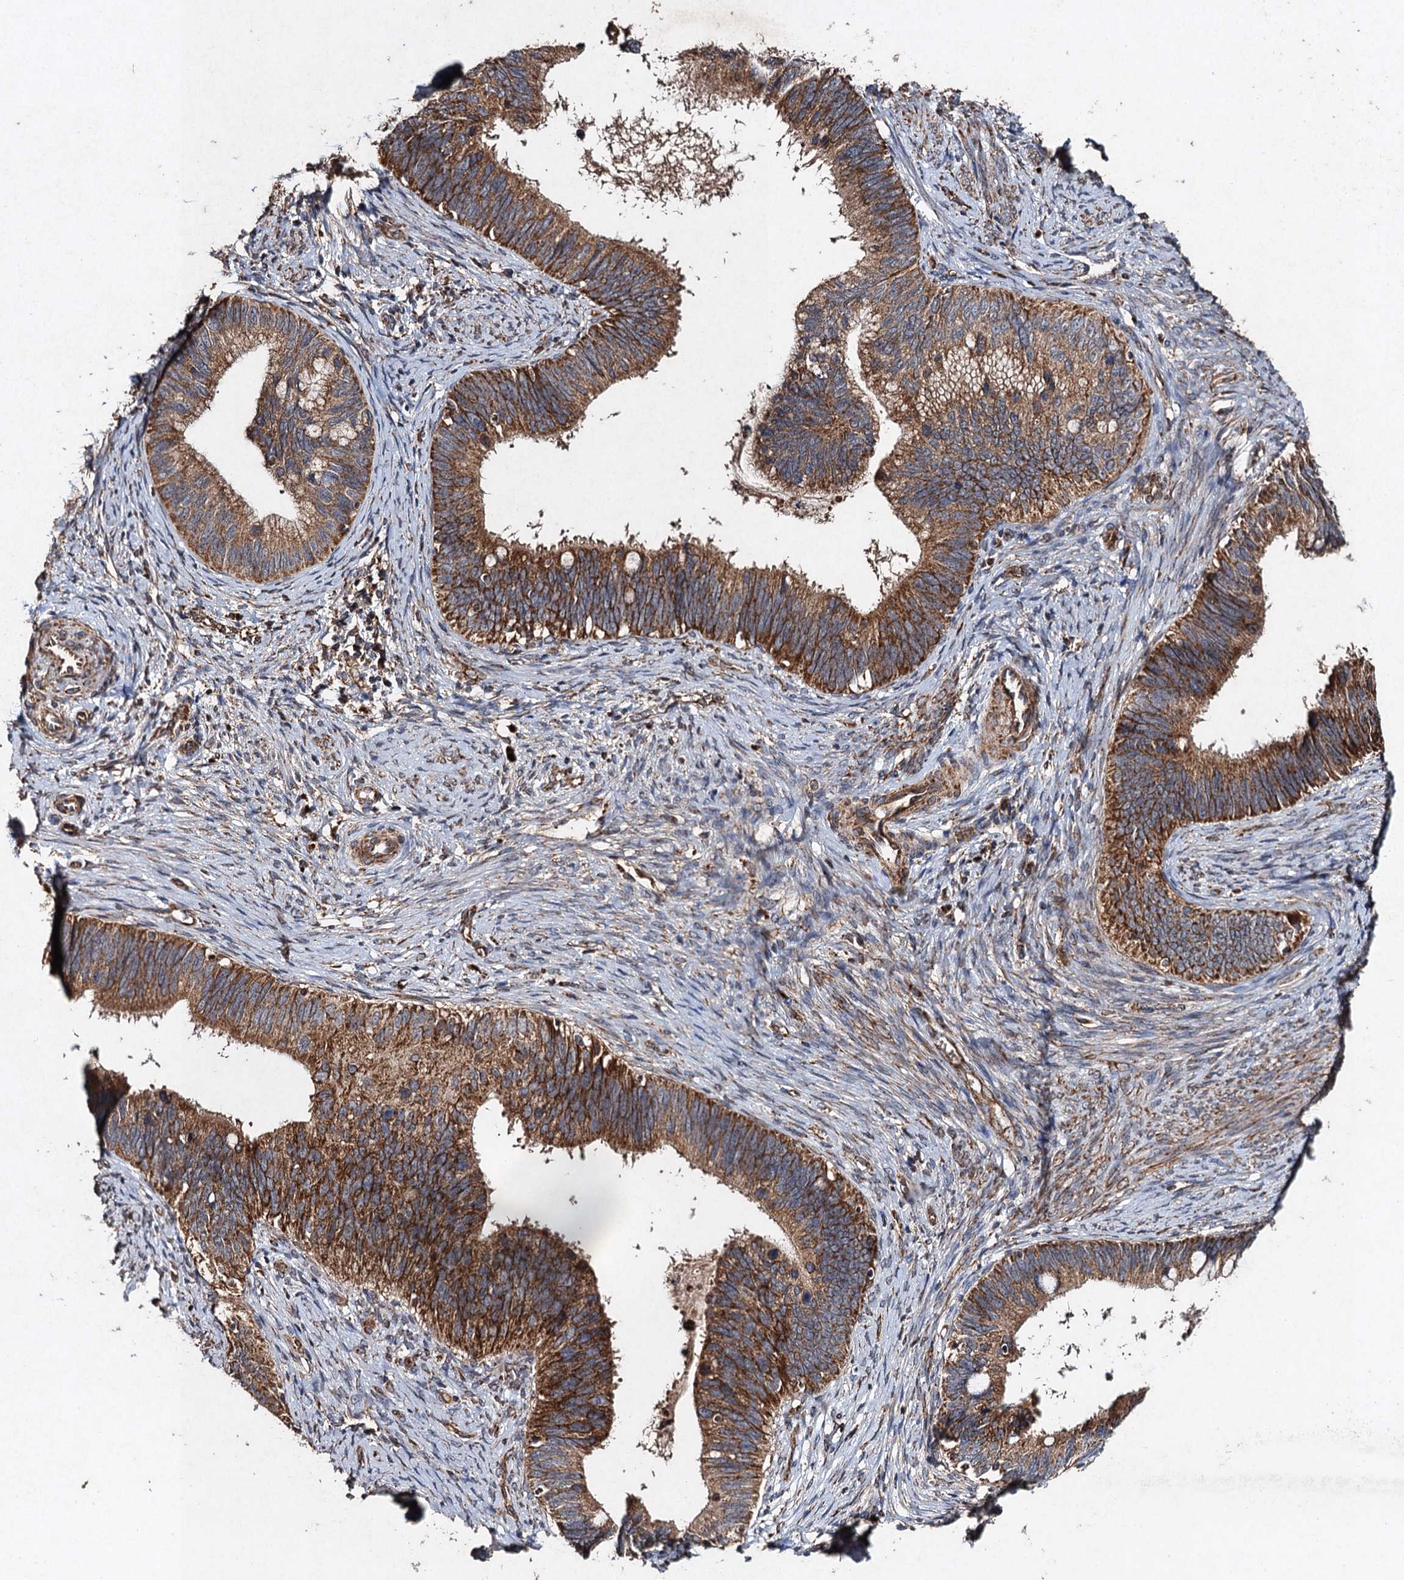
{"staining": {"intensity": "strong", "quantity": ">75%", "location": "cytoplasmic/membranous"}, "tissue": "cervical cancer", "cell_type": "Tumor cells", "image_type": "cancer", "snomed": [{"axis": "morphology", "description": "Adenocarcinoma, NOS"}, {"axis": "topography", "description": "Cervix"}], "caption": "Cervical adenocarcinoma was stained to show a protein in brown. There is high levels of strong cytoplasmic/membranous positivity in about >75% of tumor cells. Nuclei are stained in blue.", "gene": "NDUFA13", "patient": {"sex": "female", "age": 42}}